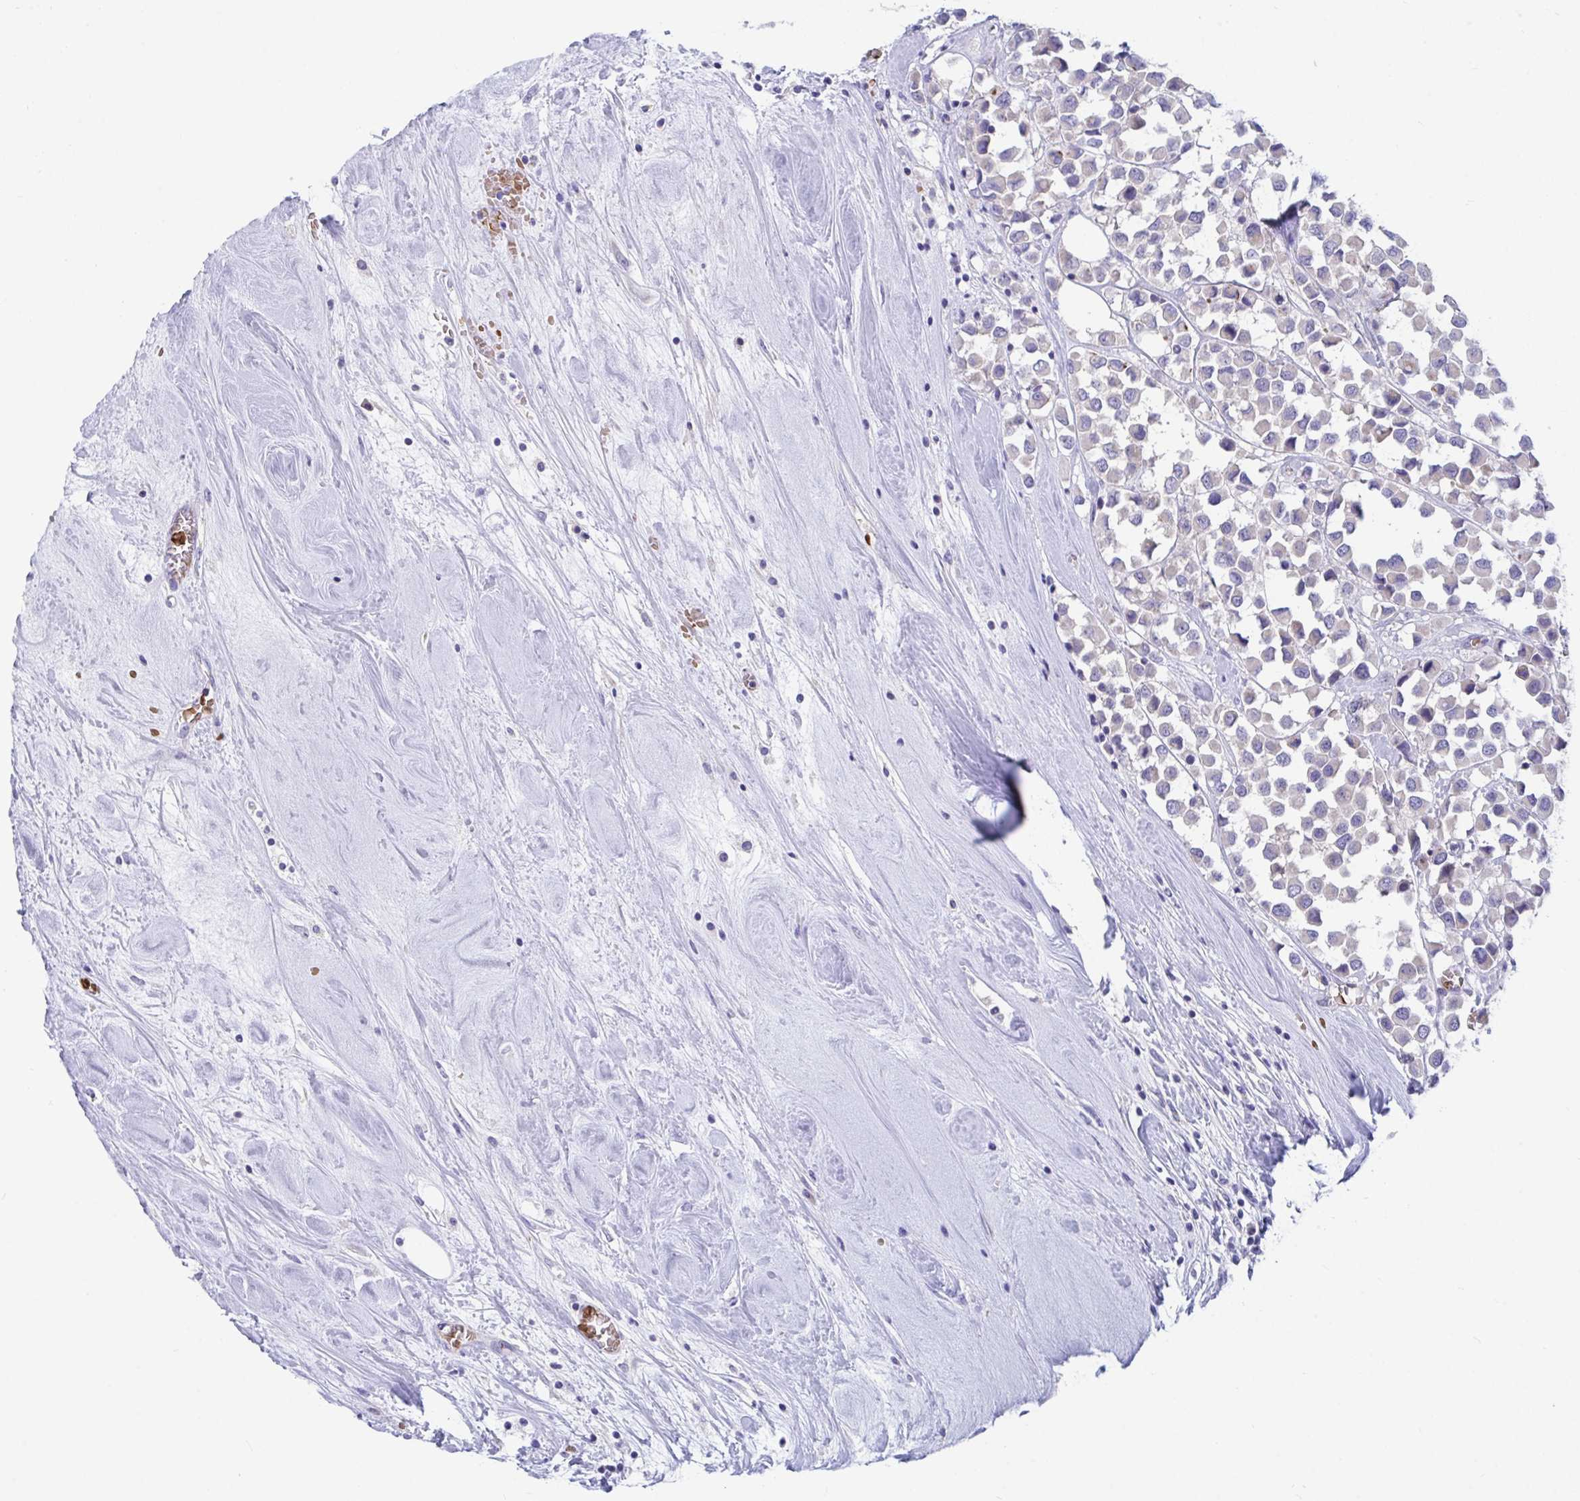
{"staining": {"intensity": "negative", "quantity": "none", "location": "none"}, "tissue": "breast cancer", "cell_type": "Tumor cells", "image_type": "cancer", "snomed": [{"axis": "morphology", "description": "Duct carcinoma"}, {"axis": "topography", "description": "Breast"}], "caption": "This is an immunohistochemistry image of human breast cancer. There is no expression in tumor cells.", "gene": "TTC30B", "patient": {"sex": "female", "age": 61}}